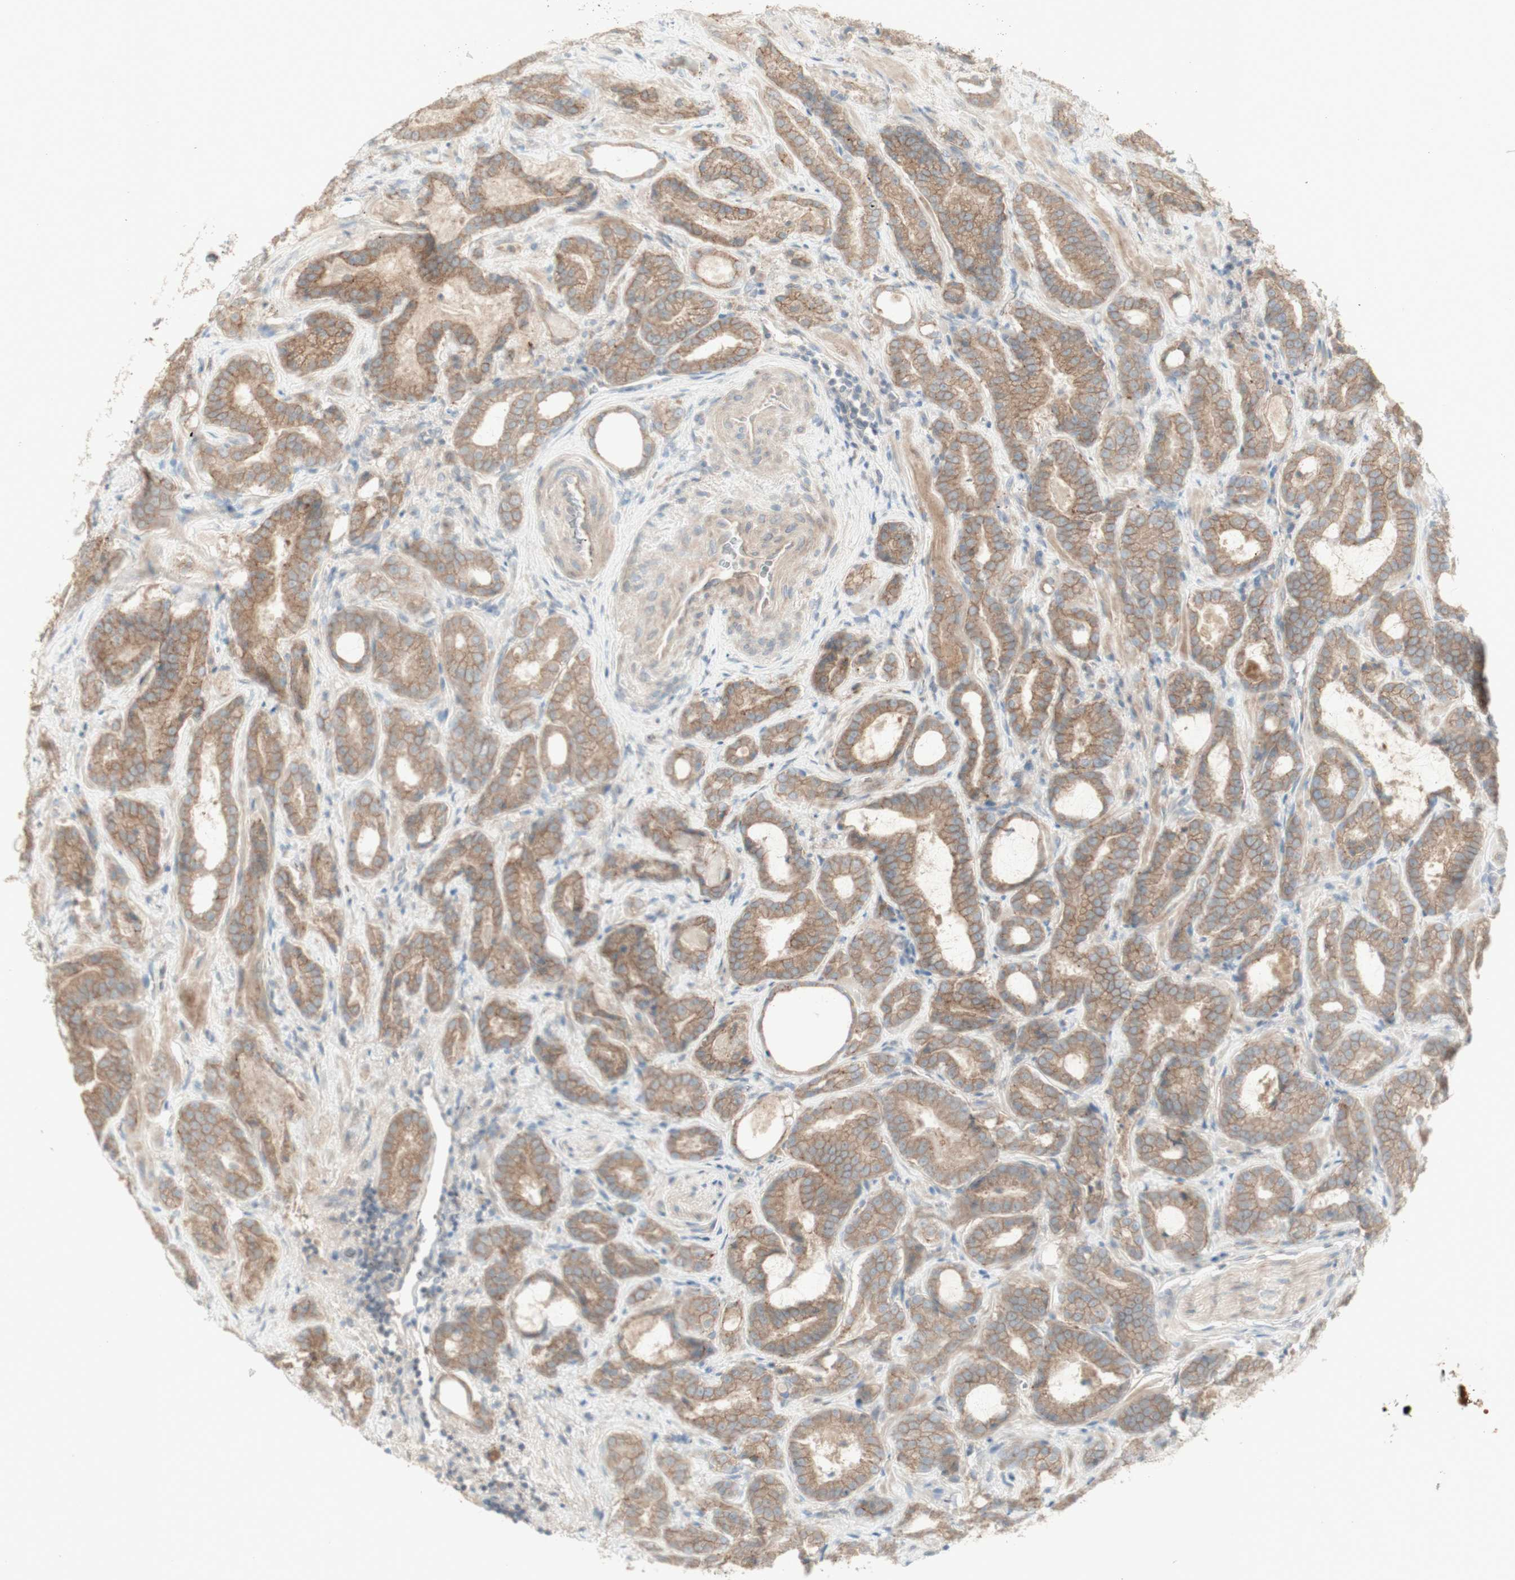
{"staining": {"intensity": "moderate", "quantity": ">75%", "location": "cytoplasmic/membranous"}, "tissue": "prostate cancer", "cell_type": "Tumor cells", "image_type": "cancer", "snomed": [{"axis": "morphology", "description": "Adenocarcinoma, Low grade"}, {"axis": "topography", "description": "Prostate"}], "caption": "Immunohistochemistry micrograph of neoplastic tissue: adenocarcinoma (low-grade) (prostate) stained using IHC exhibits medium levels of moderate protein expression localized specifically in the cytoplasmic/membranous of tumor cells, appearing as a cytoplasmic/membranous brown color.", "gene": "PTGER4", "patient": {"sex": "male", "age": 60}}